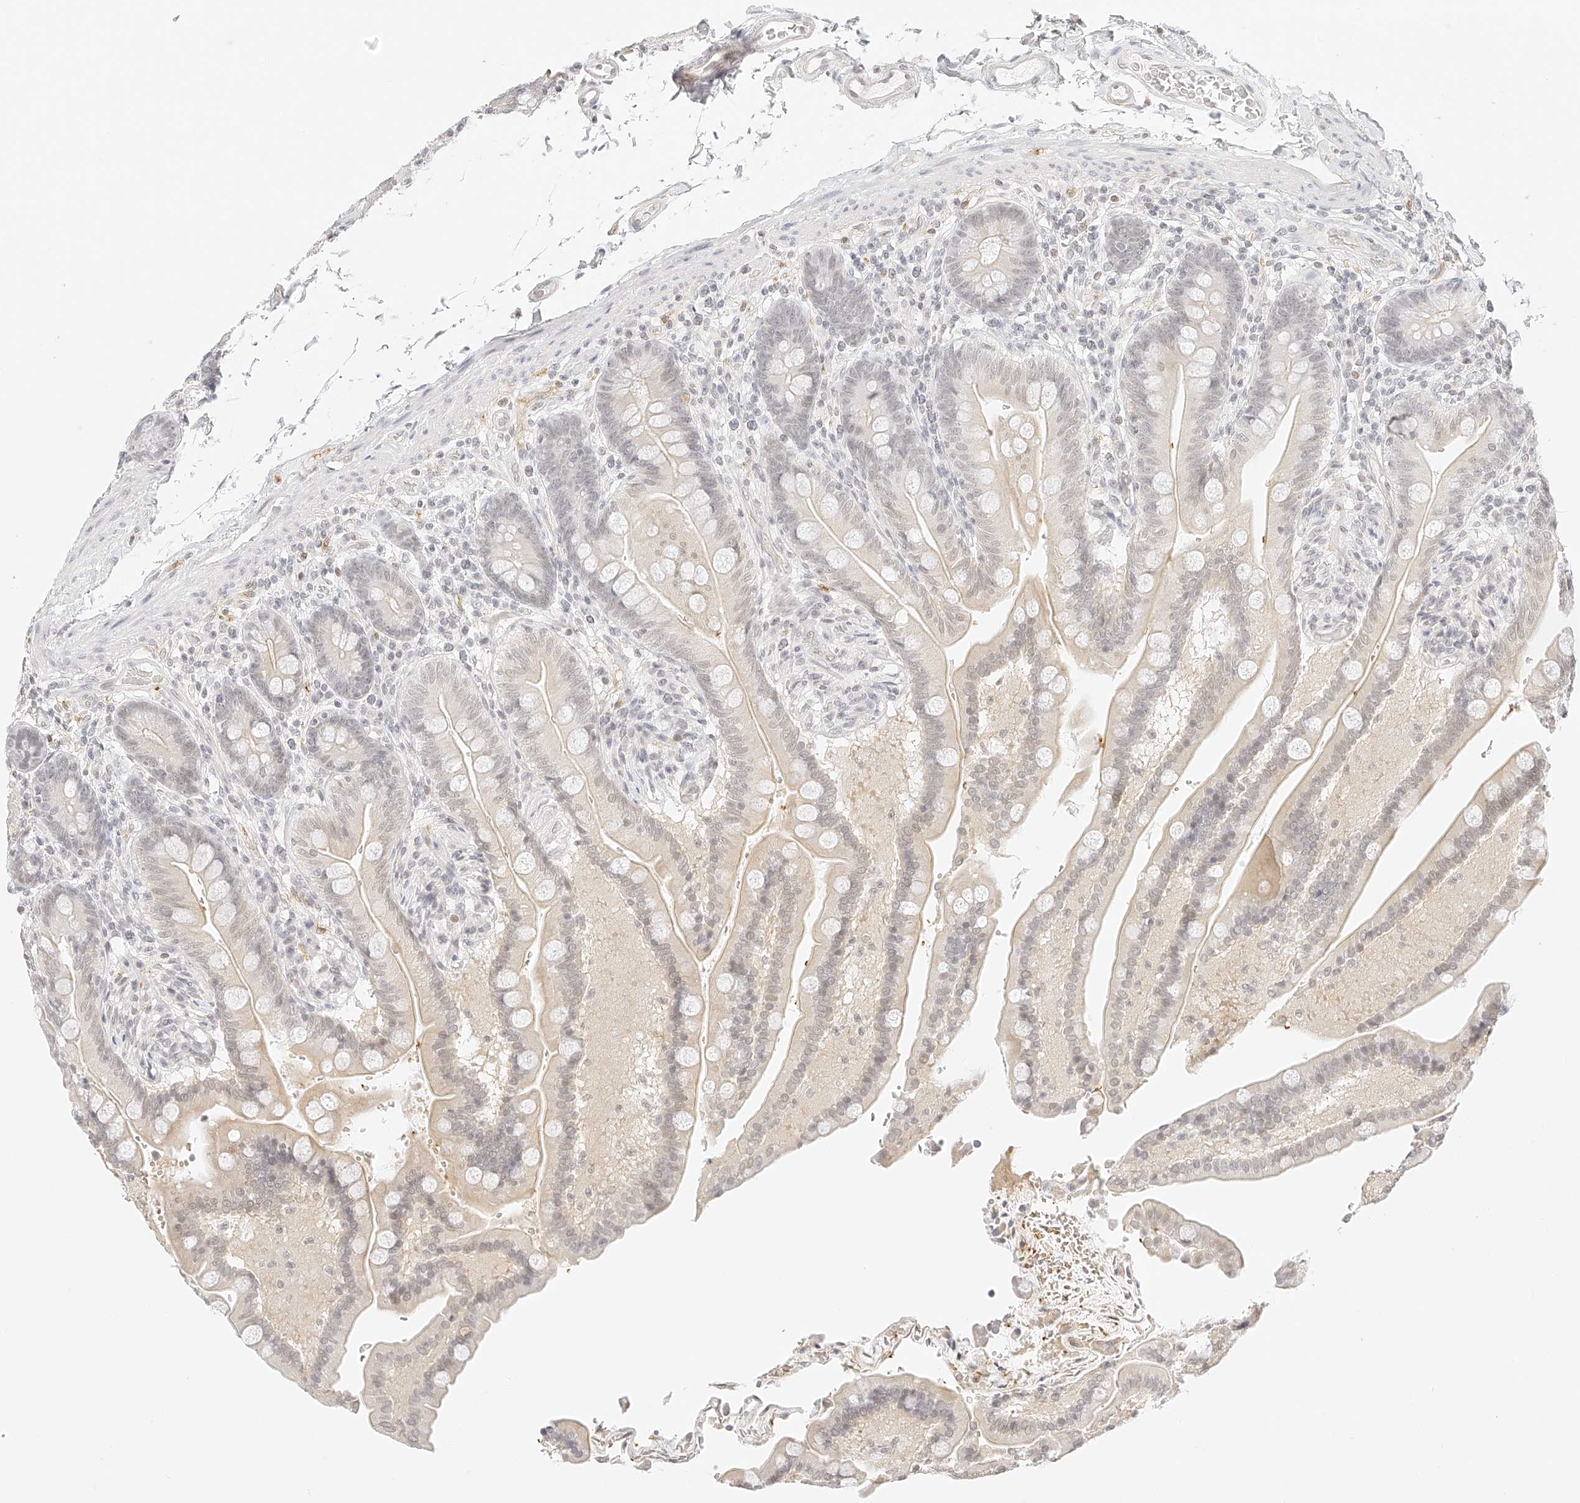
{"staining": {"intensity": "negative", "quantity": "none", "location": "none"}, "tissue": "colon", "cell_type": "Endothelial cells", "image_type": "normal", "snomed": [{"axis": "morphology", "description": "Normal tissue, NOS"}, {"axis": "topography", "description": "Smooth muscle"}, {"axis": "topography", "description": "Colon"}], "caption": "The photomicrograph displays no significant positivity in endothelial cells of colon.", "gene": "ZFP69", "patient": {"sex": "male", "age": 73}}